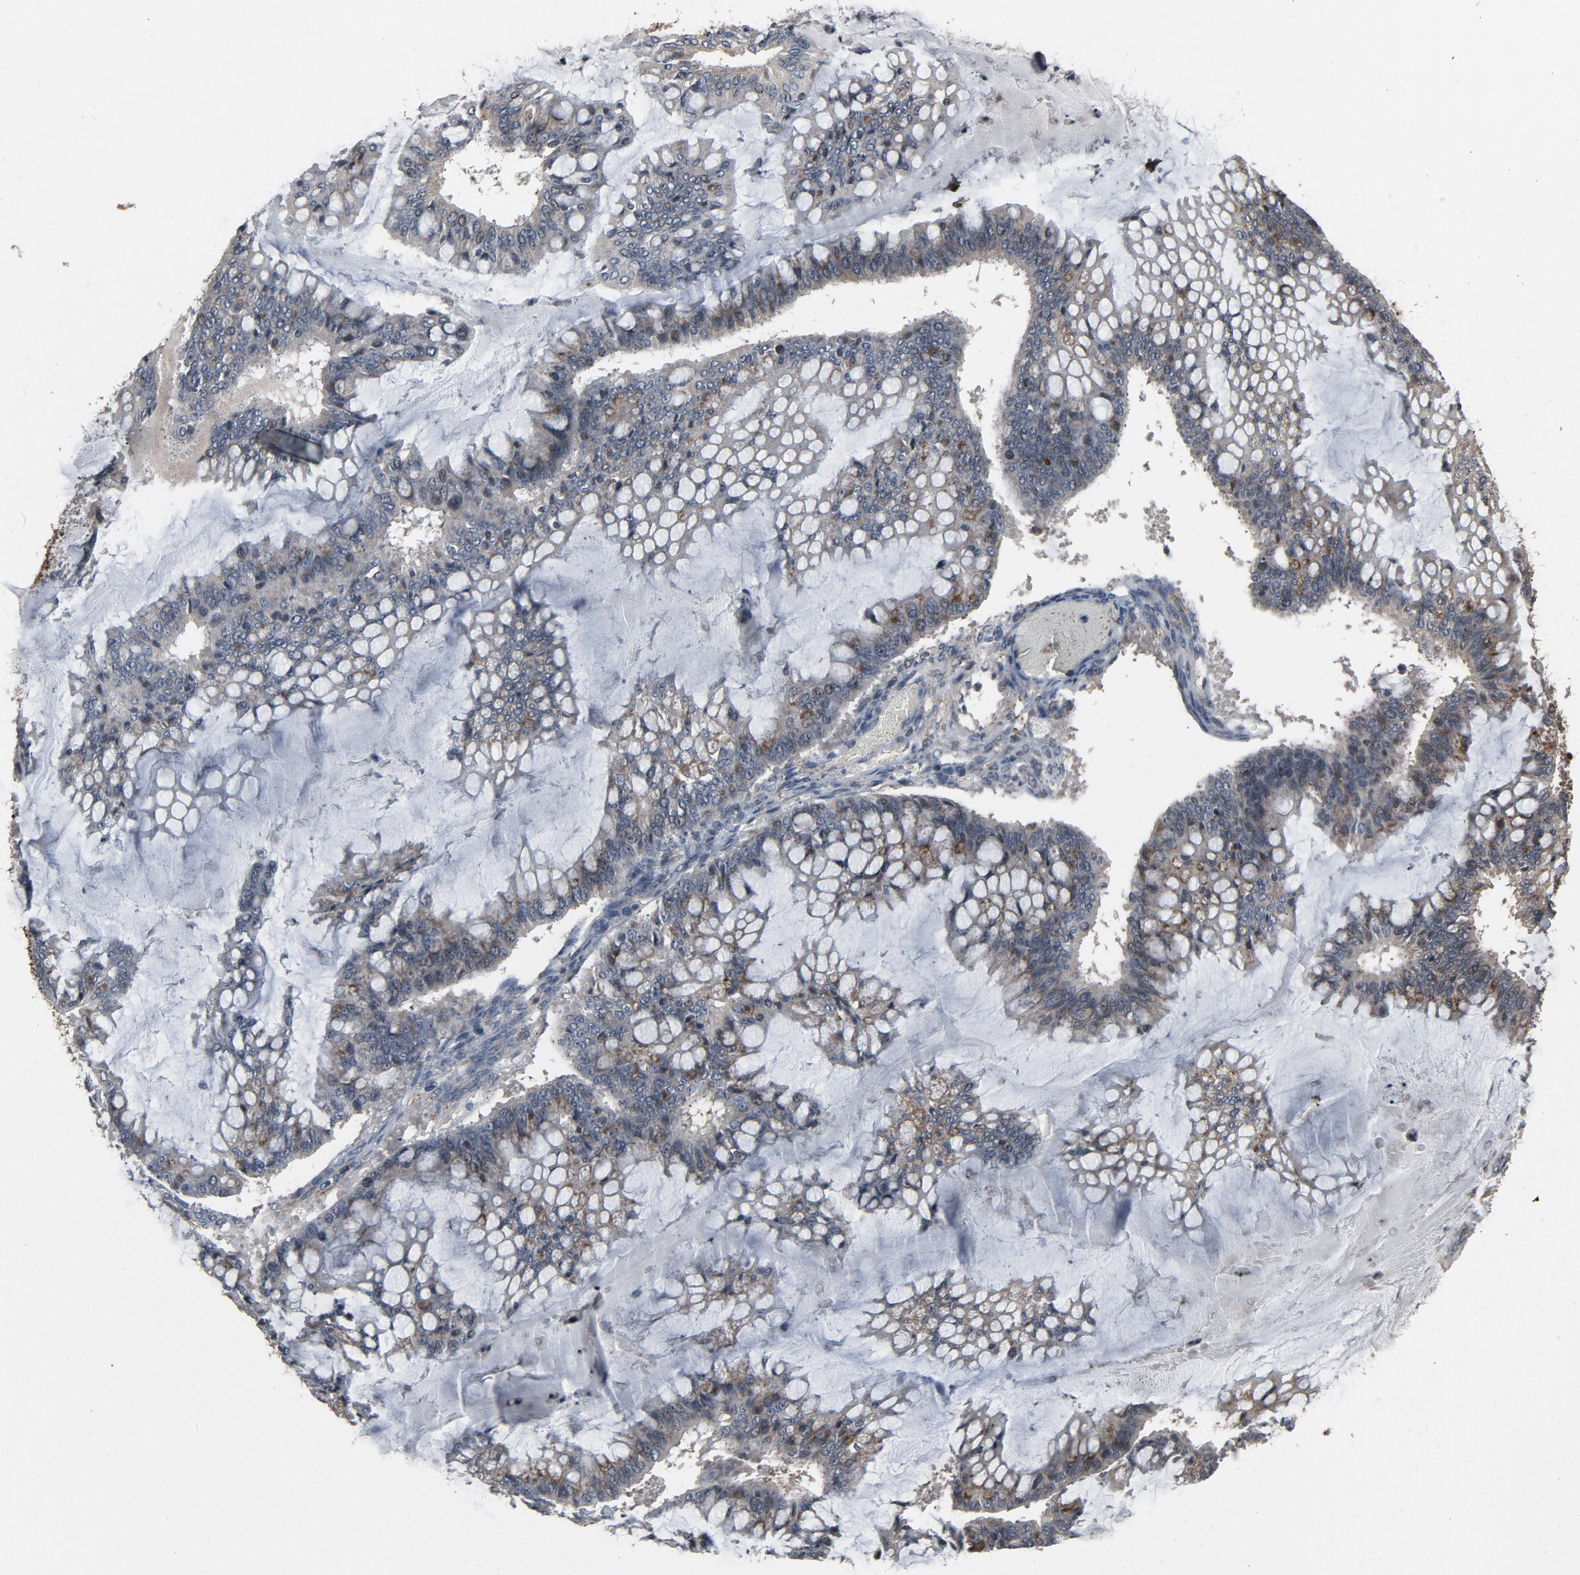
{"staining": {"intensity": "negative", "quantity": "none", "location": "none"}, "tissue": "ovarian cancer", "cell_type": "Tumor cells", "image_type": "cancer", "snomed": [{"axis": "morphology", "description": "Cystadenocarcinoma, mucinous, NOS"}, {"axis": "topography", "description": "Ovary"}], "caption": "A high-resolution histopathology image shows immunohistochemistry (IHC) staining of mucinous cystadenocarcinoma (ovarian), which displays no significant staining in tumor cells. (DAB IHC, high magnification).", "gene": "PDZD4", "patient": {"sex": "female", "age": 73}}